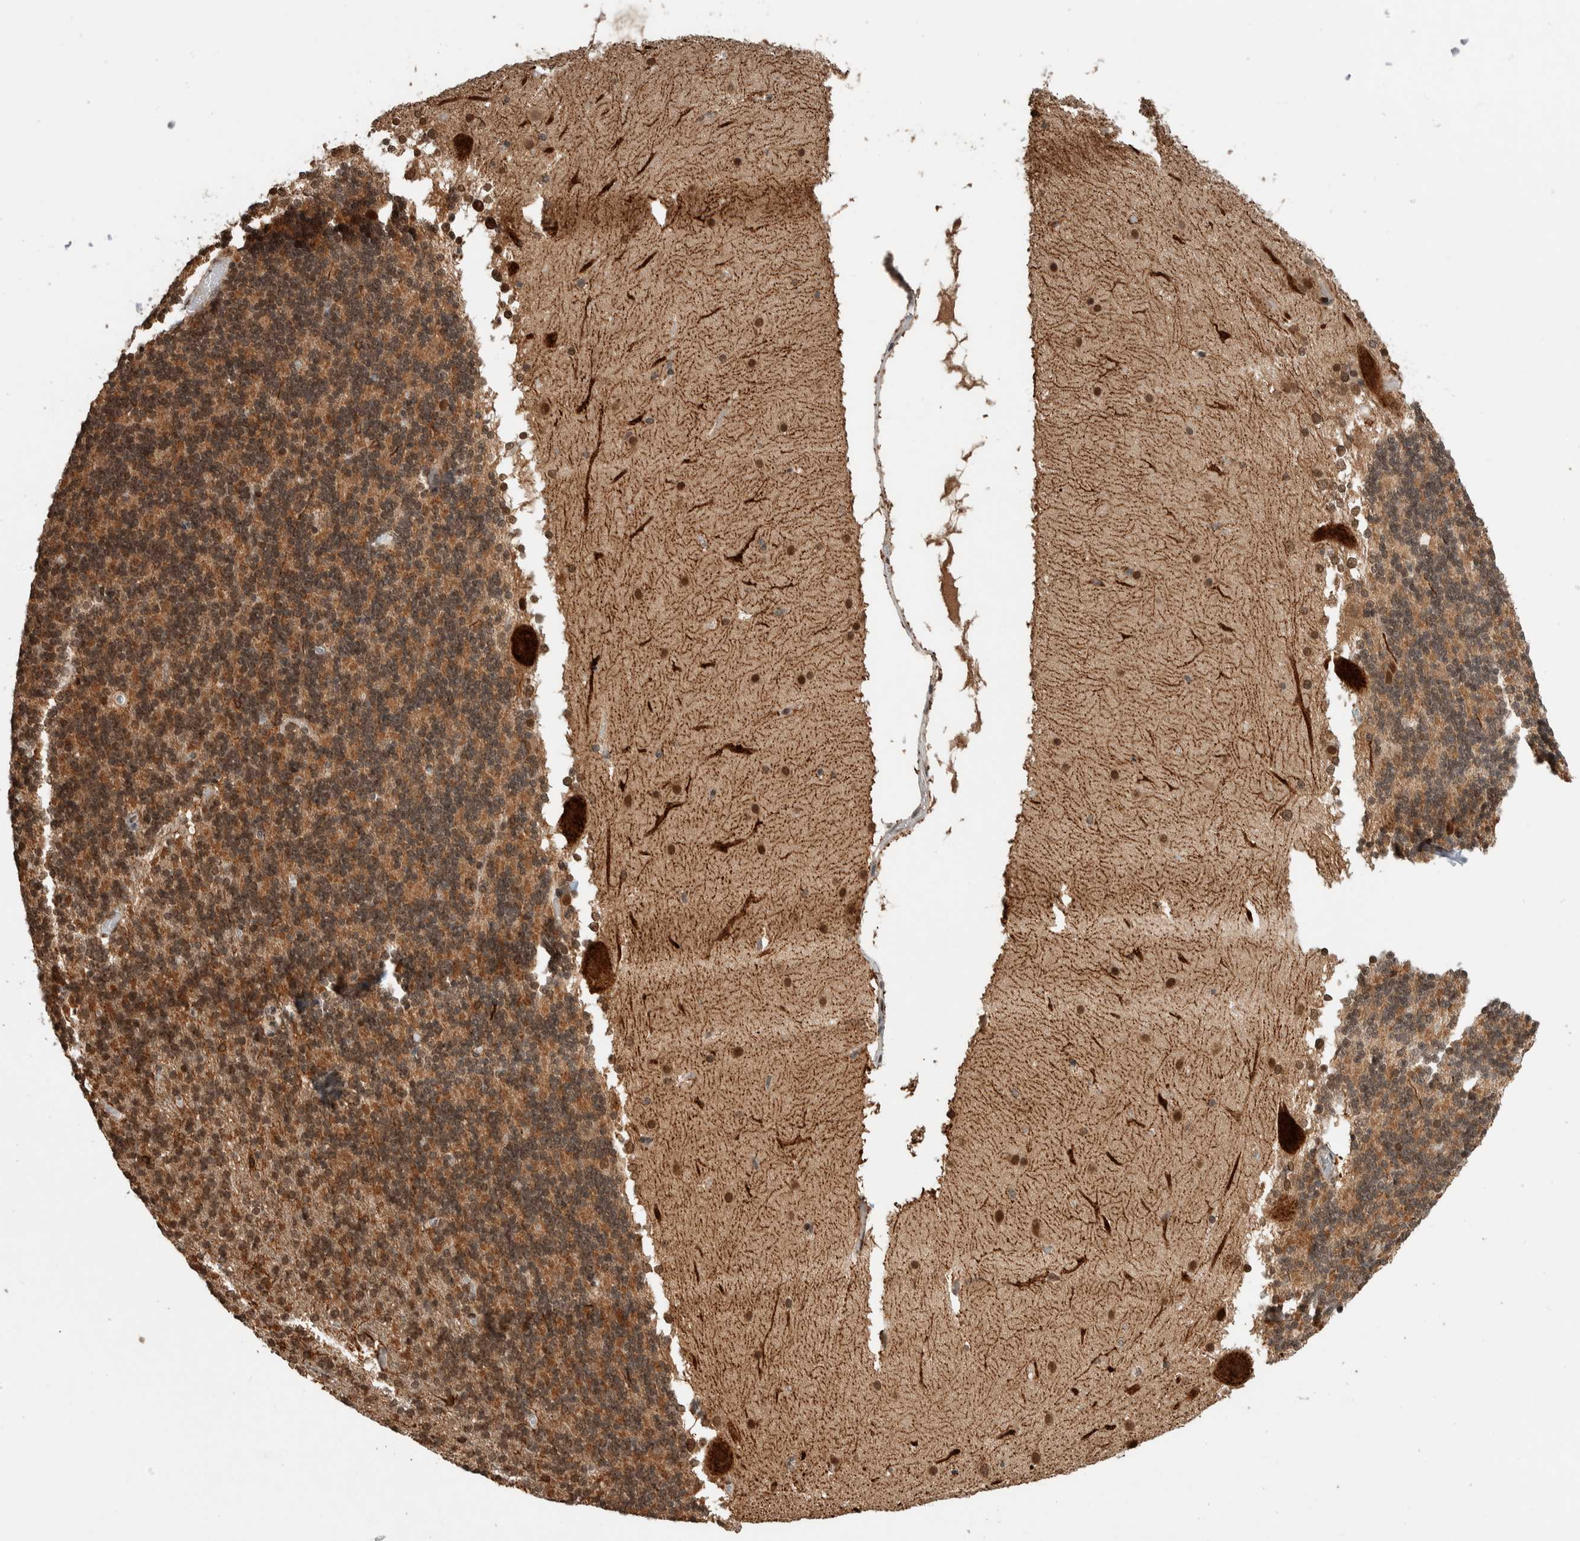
{"staining": {"intensity": "moderate", "quantity": ">75%", "location": "cytoplasmic/membranous,nuclear"}, "tissue": "cerebellum", "cell_type": "Cells in granular layer", "image_type": "normal", "snomed": [{"axis": "morphology", "description": "Normal tissue, NOS"}, {"axis": "topography", "description": "Cerebellum"}], "caption": "DAB (3,3'-diaminobenzidine) immunohistochemical staining of benign cerebellum shows moderate cytoplasmic/membranous,nuclear protein positivity in about >75% of cells in granular layer.", "gene": "TNRC18", "patient": {"sex": "female", "age": 19}}